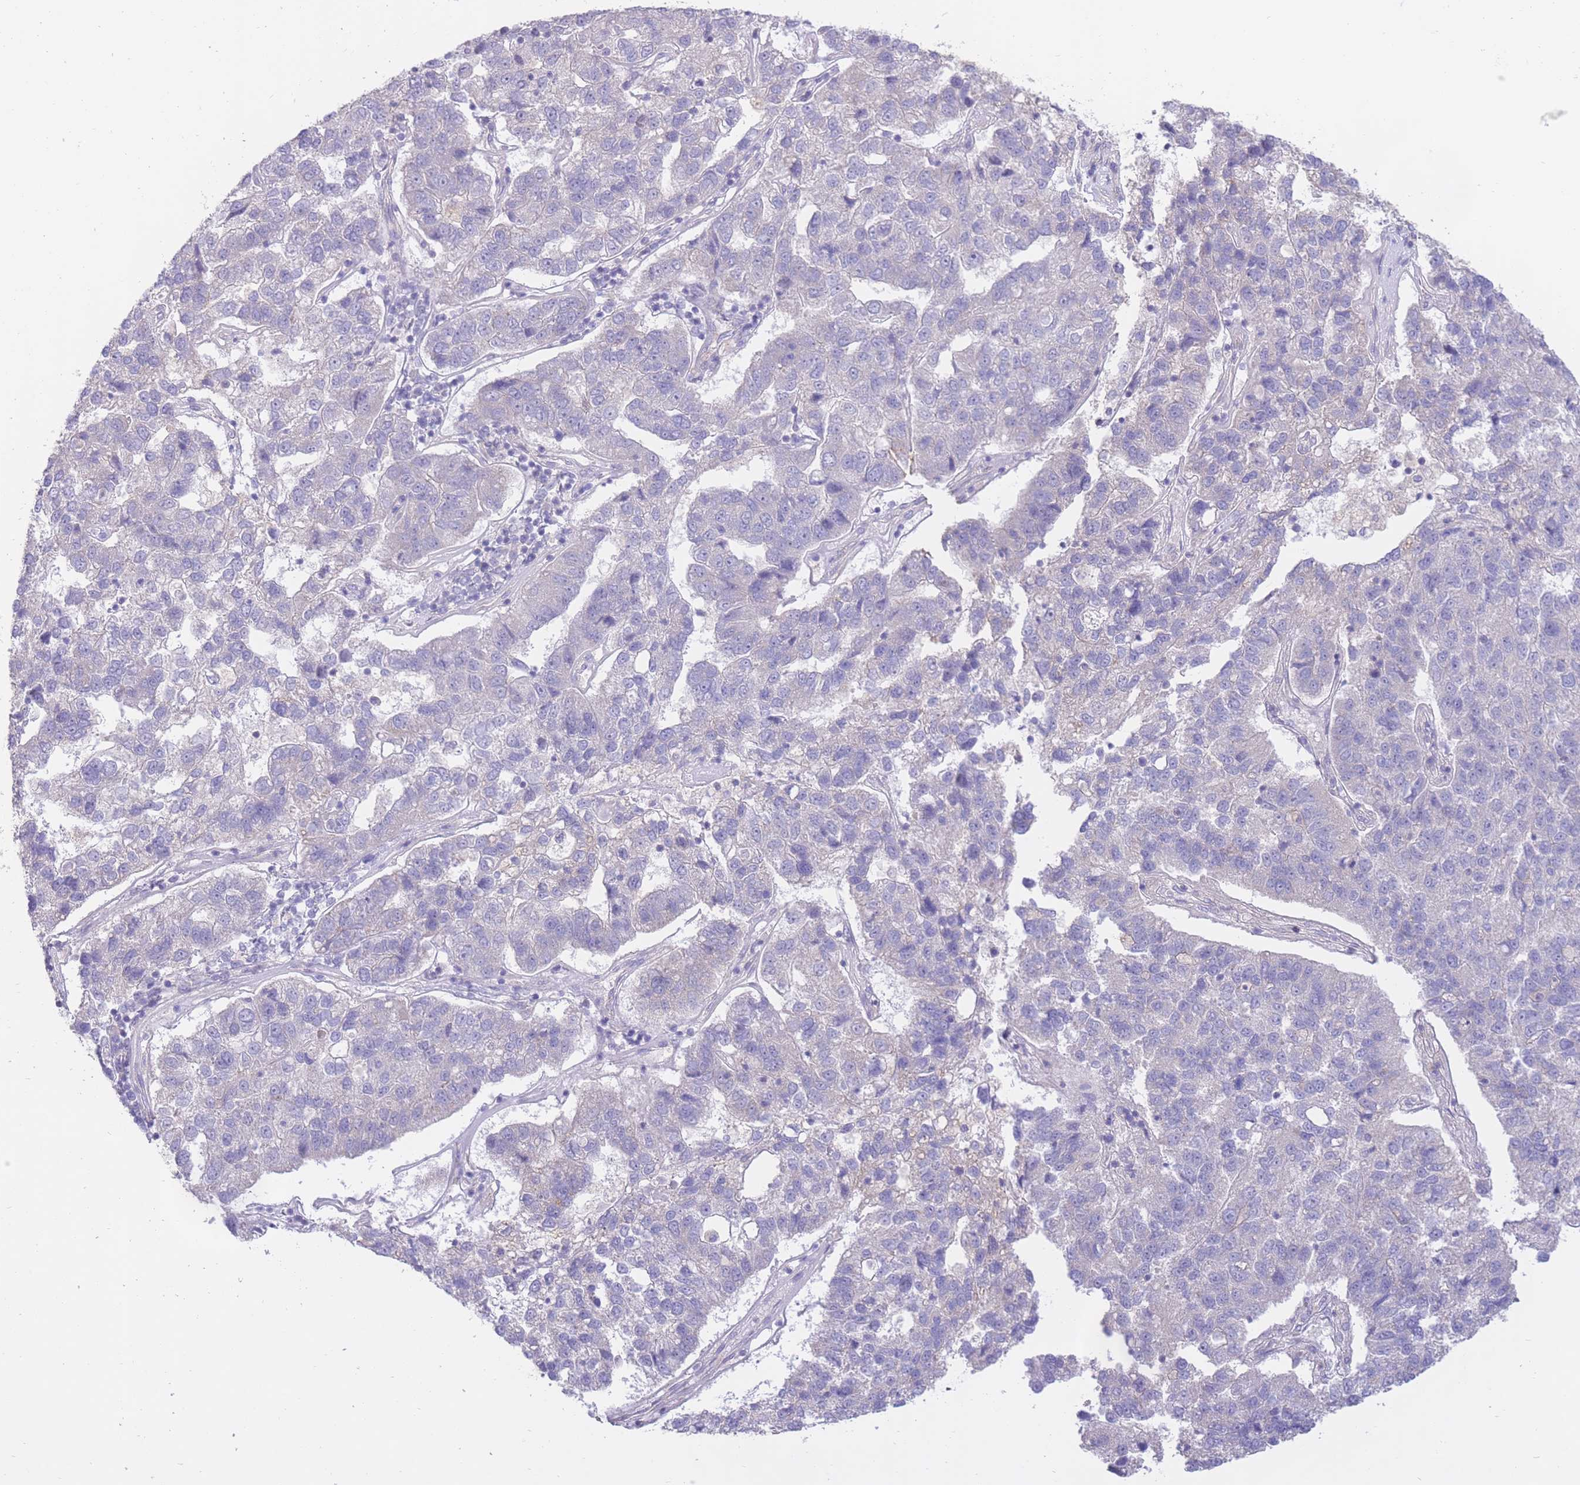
{"staining": {"intensity": "negative", "quantity": "none", "location": "none"}, "tissue": "pancreatic cancer", "cell_type": "Tumor cells", "image_type": "cancer", "snomed": [{"axis": "morphology", "description": "Adenocarcinoma, NOS"}, {"axis": "topography", "description": "Pancreas"}], "caption": "Immunohistochemistry (IHC) of human pancreatic cancer (adenocarcinoma) reveals no expression in tumor cells. (DAB (3,3'-diaminobenzidine) immunohistochemistry (IHC) with hematoxylin counter stain).", "gene": "ALS2CL", "patient": {"sex": "female", "age": 61}}